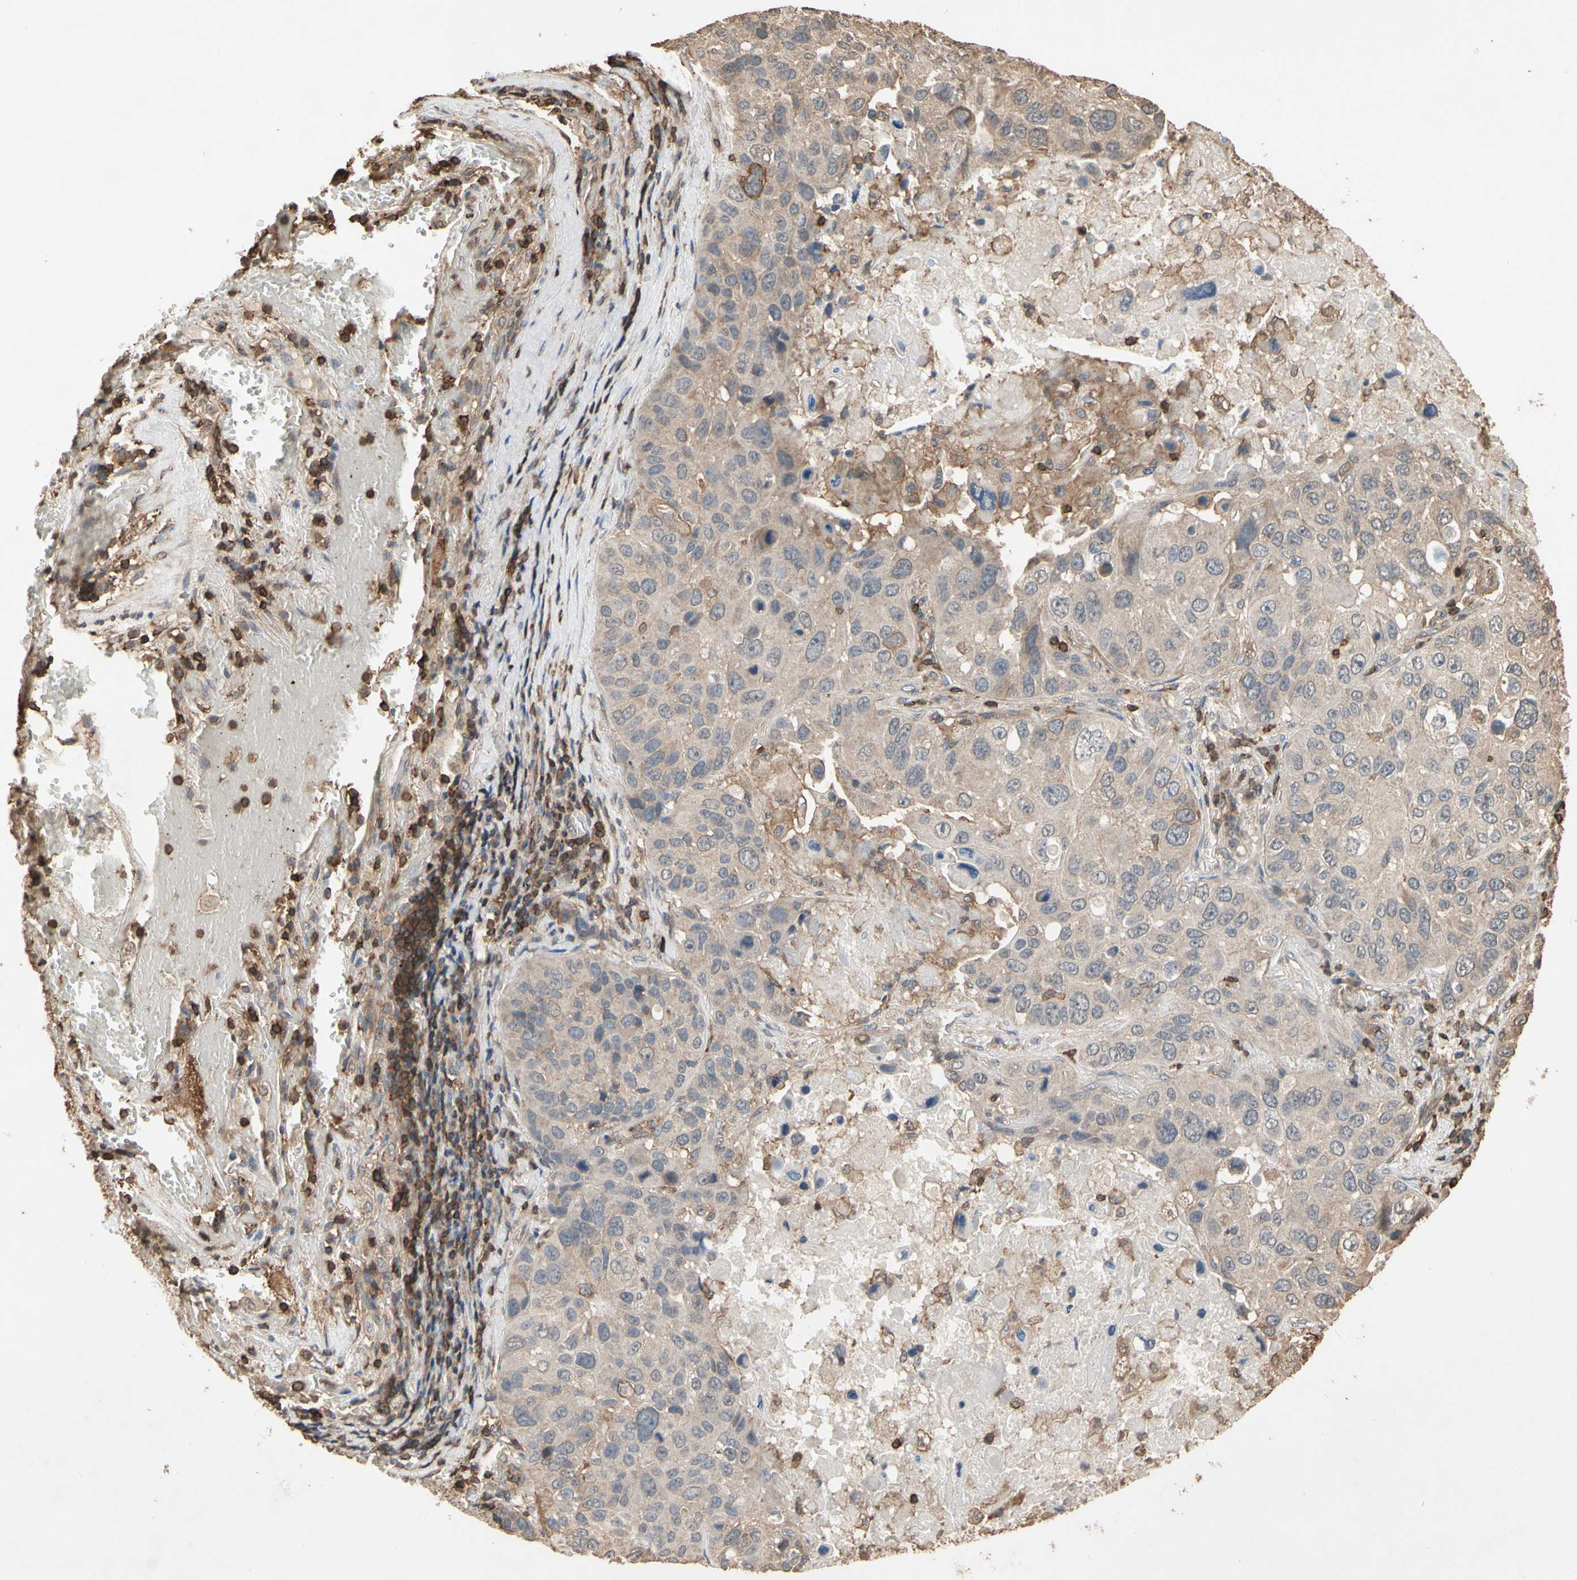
{"staining": {"intensity": "weak", "quantity": "25%-75%", "location": "cytoplasmic/membranous"}, "tissue": "lung cancer", "cell_type": "Tumor cells", "image_type": "cancer", "snomed": [{"axis": "morphology", "description": "Squamous cell carcinoma, NOS"}, {"axis": "topography", "description": "Lung"}], "caption": "Squamous cell carcinoma (lung) stained for a protein (brown) shows weak cytoplasmic/membranous positive positivity in about 25%-75% of tumor cells.", "gene": "MAP3K10", "patient": {"sex": "male", "age": 57}}